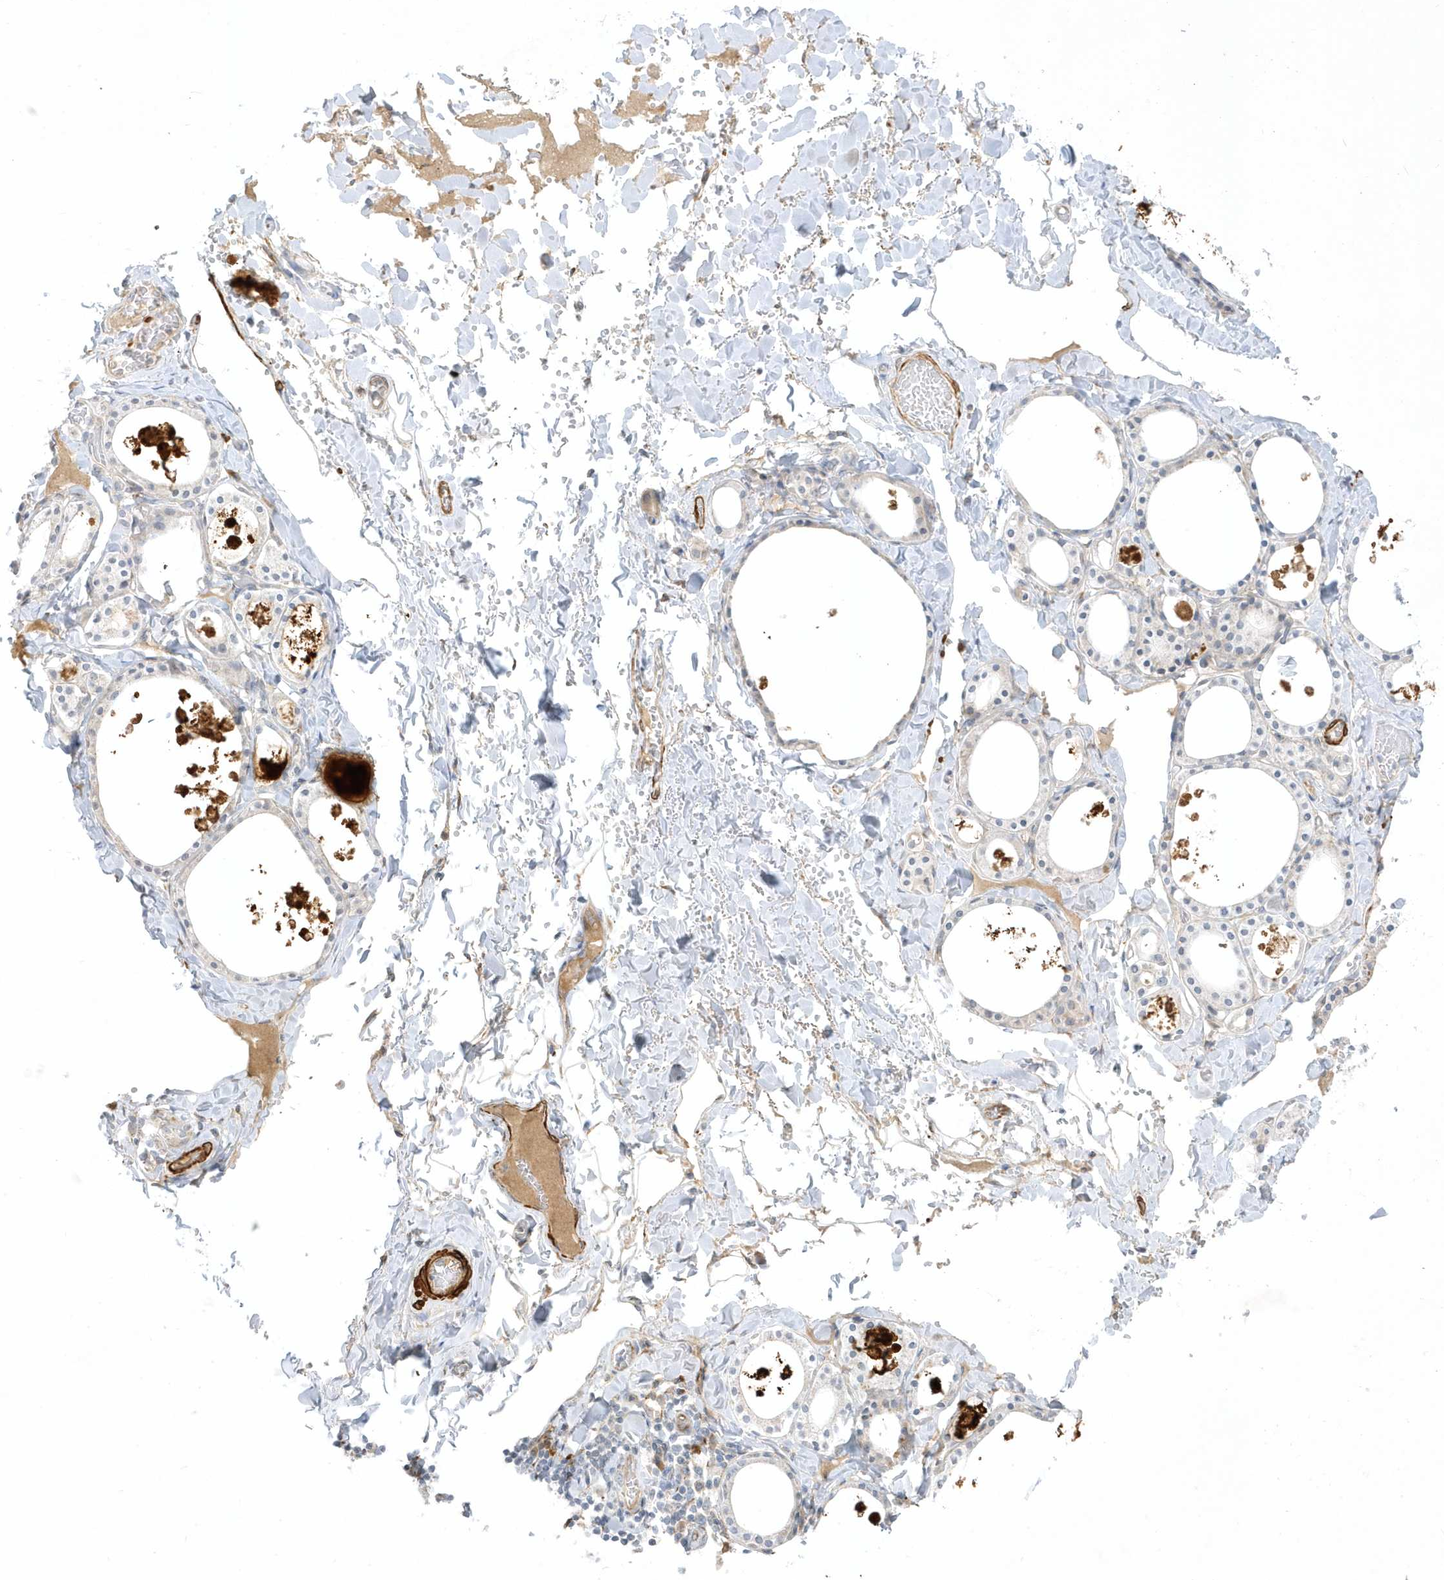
{"staining": {"intensity": "negative", "quantity": "none", "location": "none"}, "tissue": "thyroid gland", "cell_type": "Glandular cells", "image_type": "normal", "snomed": [{"axis": "morphology", "description": "Normal tissue, NOS"}, {"axis": "topography", "description": "Thyroid gland"}], "caption": "High magnification brightfield microscopy of normal thyroid gland stained with DAB (brown) and counterstained with hematoxylin (blue): glandular cells show no significant staining.", "gene": "THADA", "patient": {"sex": "male", "age": 56}}